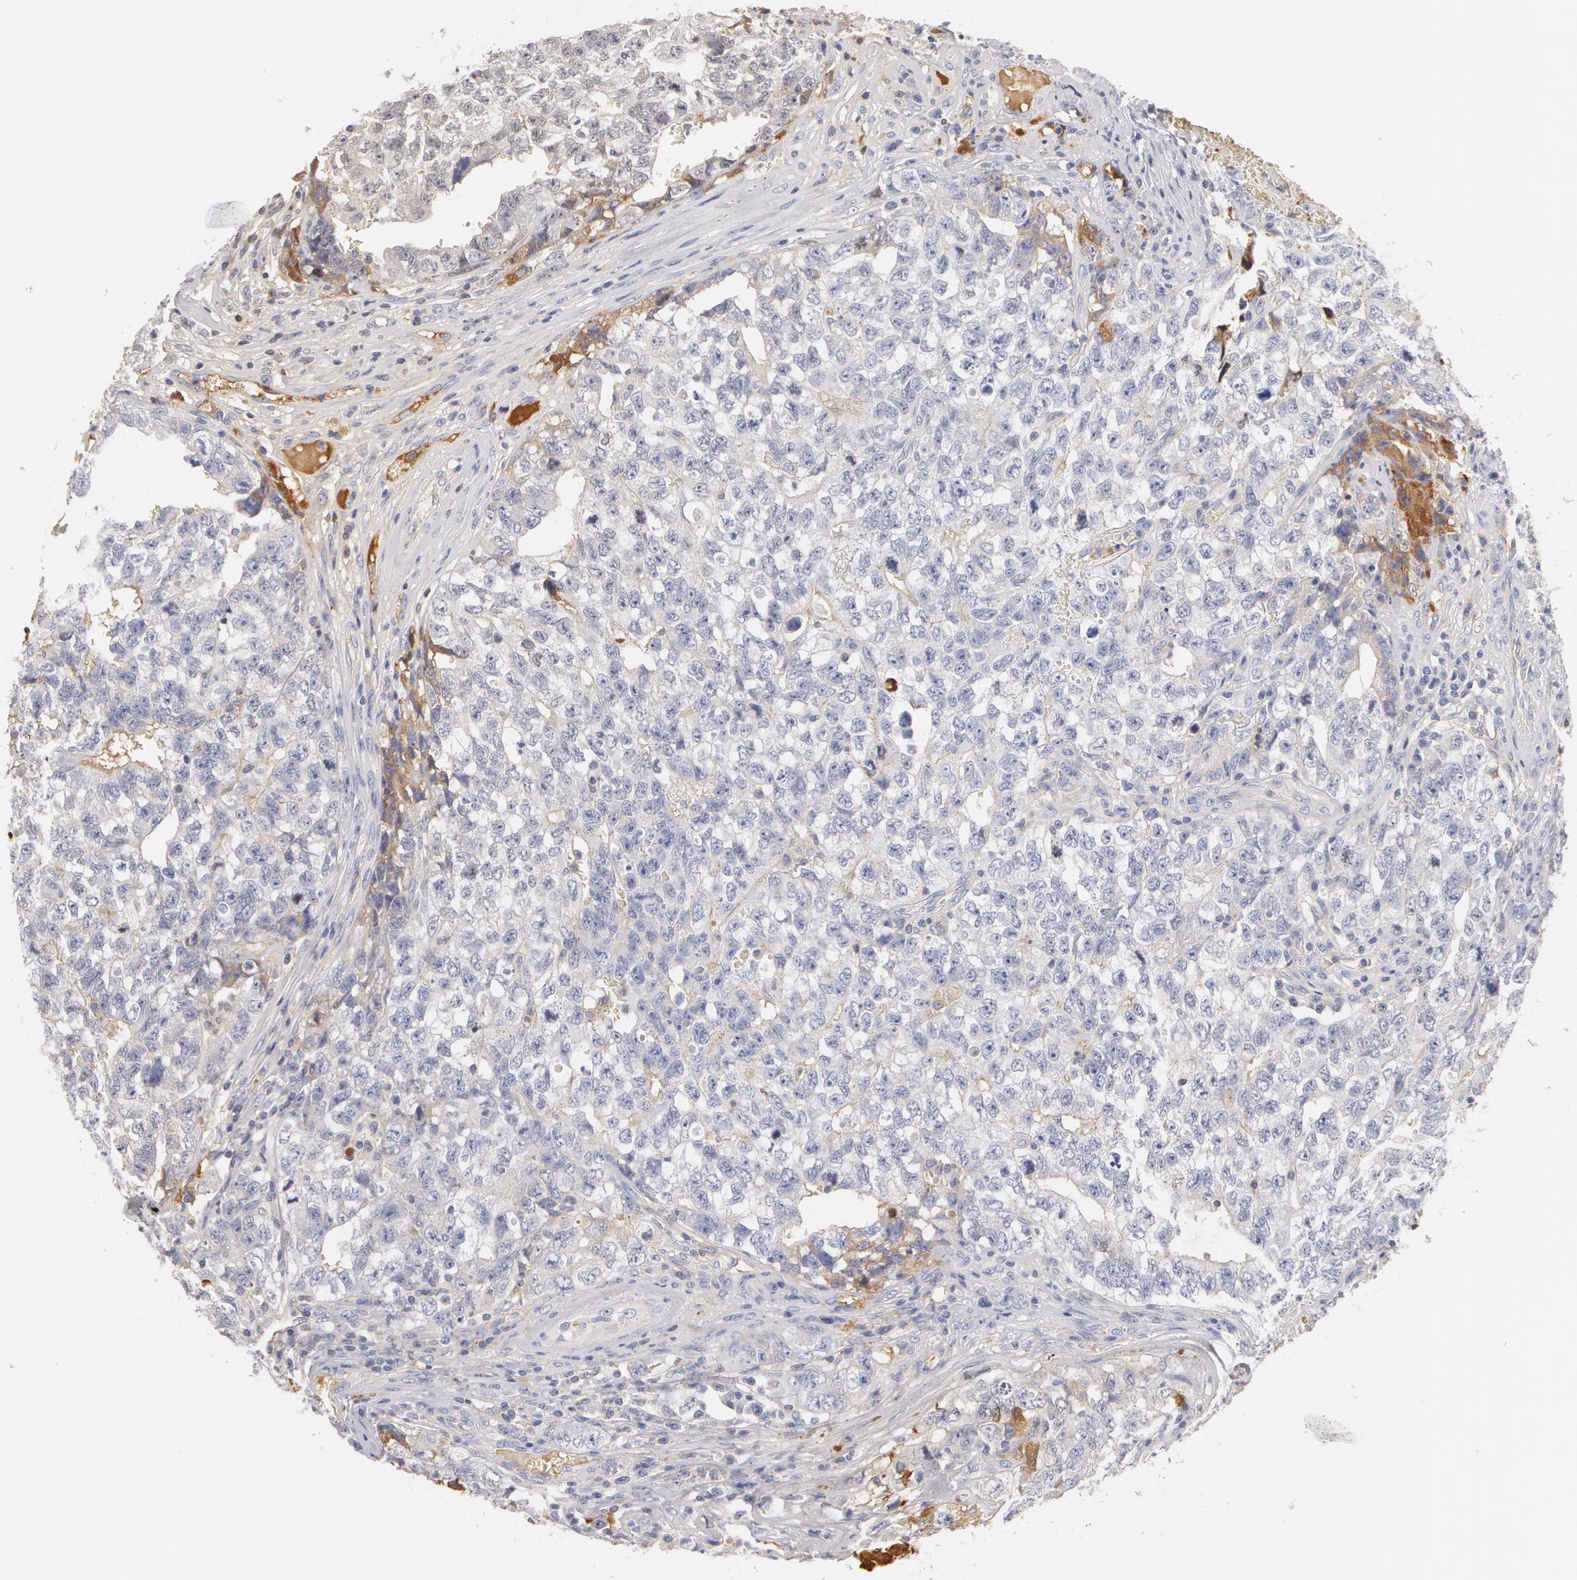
{"staining": {"intensity": "weak", "quantity": "<25%", "location": "cytoplasmic/membranous"}, "tissue": "testis cancer", "cell_type": "Tumor cells", "image_type": "cancer", "snomed": [{"axis": "morphology", "description": "Carcinoma, Embryonal, NOS"}, {"axis": "topography", "description": "Testis"}], "caption": "This is an immunohistochemistry (IHC) micrograph of testis cancer. There is no positivity in tumor cells.", "gene": "GC", "patient": {"sex": "male", "age": 31}}